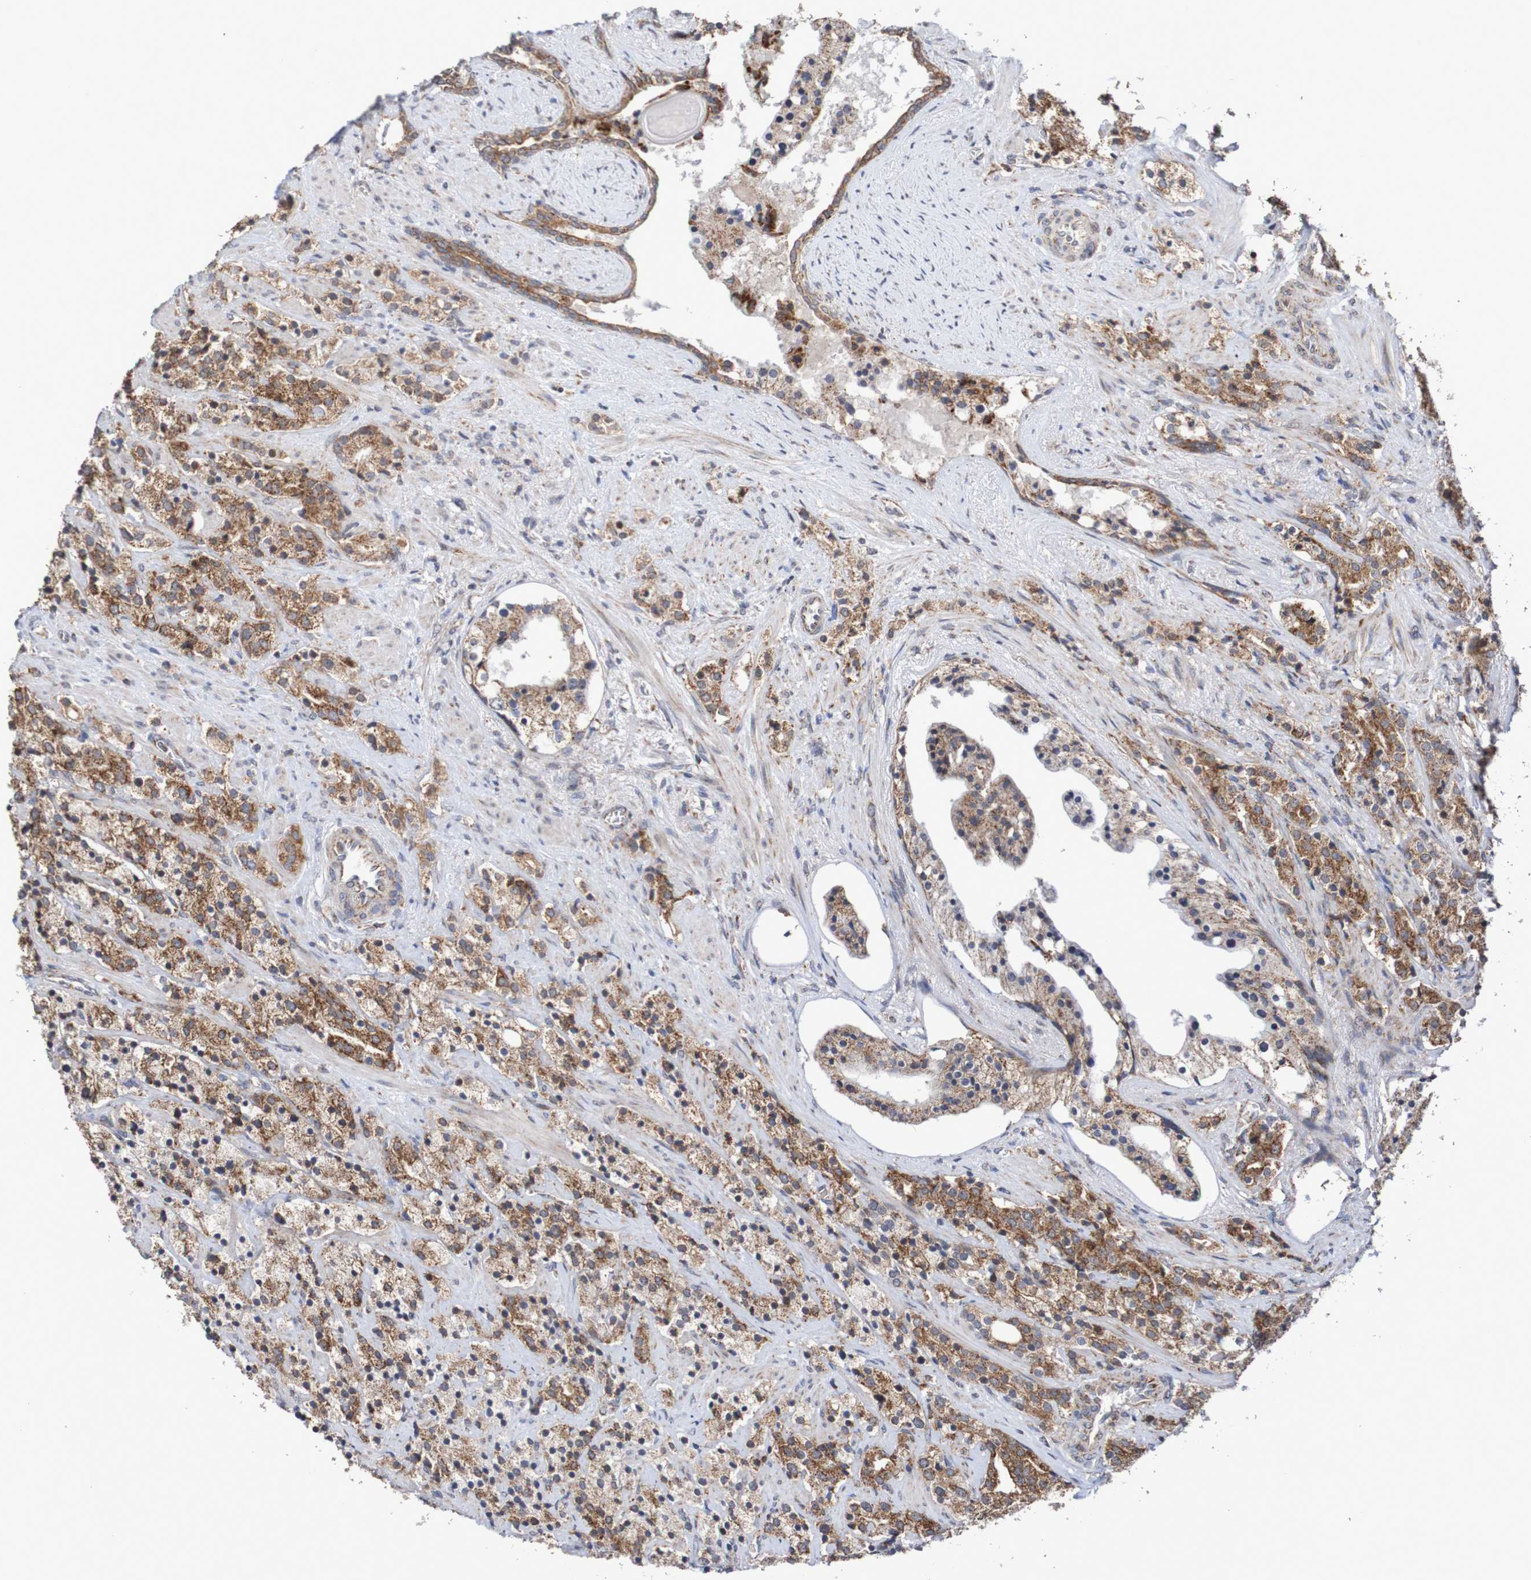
{"staining": {"intensity": "strong", "quantity": ">75%", "location": "cytoplasmic/membranous"}, "tissue": "prostate cancer", "cell_type": "Tumor cells", "image_type": "cancer", "snomed": [{"axis": "morphology", "description": "Adenocarcinoma, High grade"}, {"axis": "topography", "description": "Prostate"}], "caption": "An image showing strong cytoplasmic/membranous expression in about >75% of tumor cells in adenocarcinoma (high-grade) (prostate), as visualized by brown immunohistochemical staining.", "gene": "DVL1", "patient": {"sex": "male", "age": 71}}